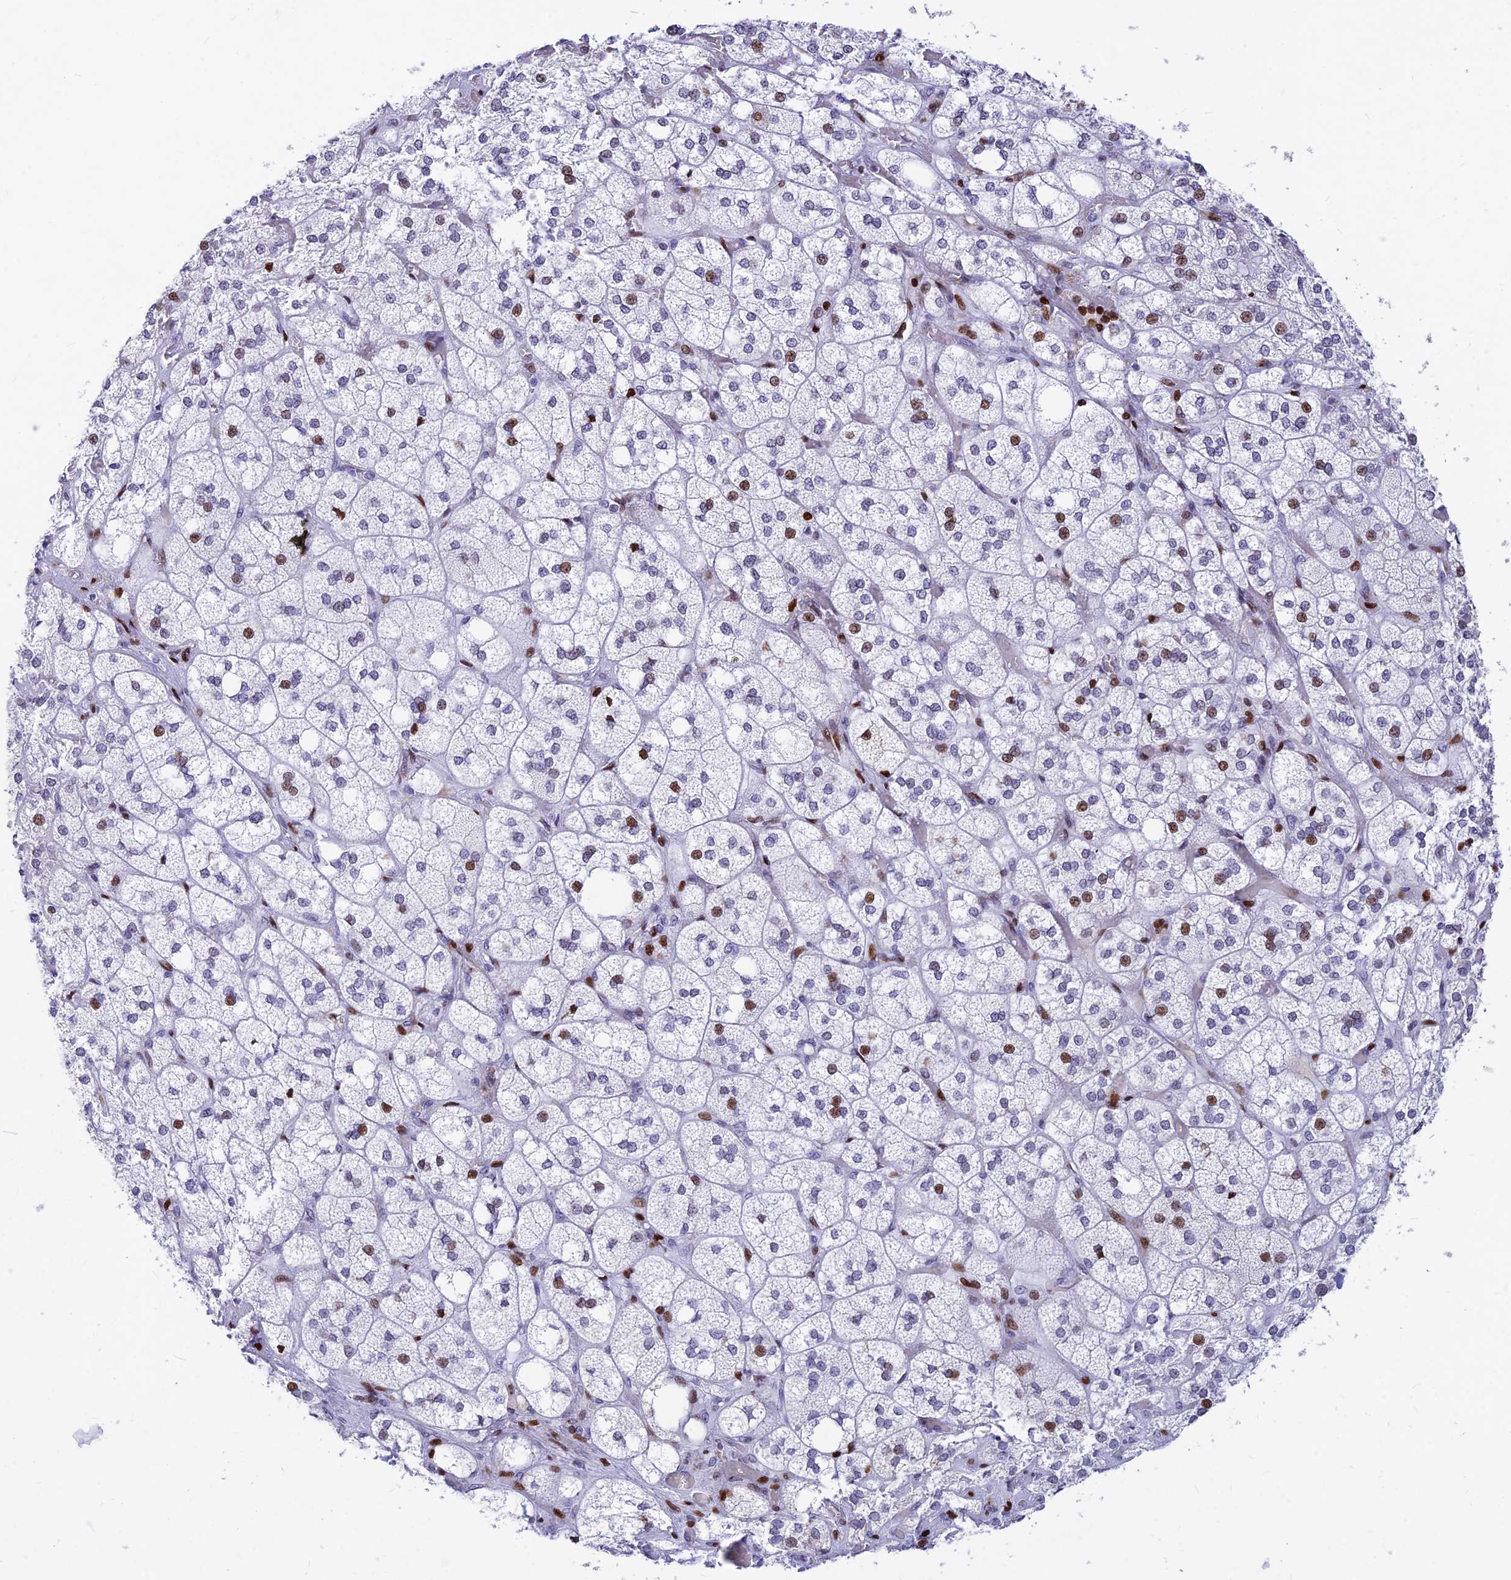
{"staining": {"intensity": "moderate", "quantity": "<25%", "location": "nuclear"}, "tissue": "adrenal gland", "cell_type": "Glandular cells", "image_type": "normal", "snomed": [{"axis": "morphology", "description": "Normal tissue, NOS"}, {"axis": "topography", "description": "Adrenal gland"}], "caption": "Protein expression analysis of benign human adrenal gland reveals moderate nuclear staining in about <25% of glandular cells. The protein is stained brown, and the nuclei are stained in blue (DAB IHC with brightfield microscopy, high magnification).", "gene": "PRPS1", "patient": {"sex": "male", "age": 61}}